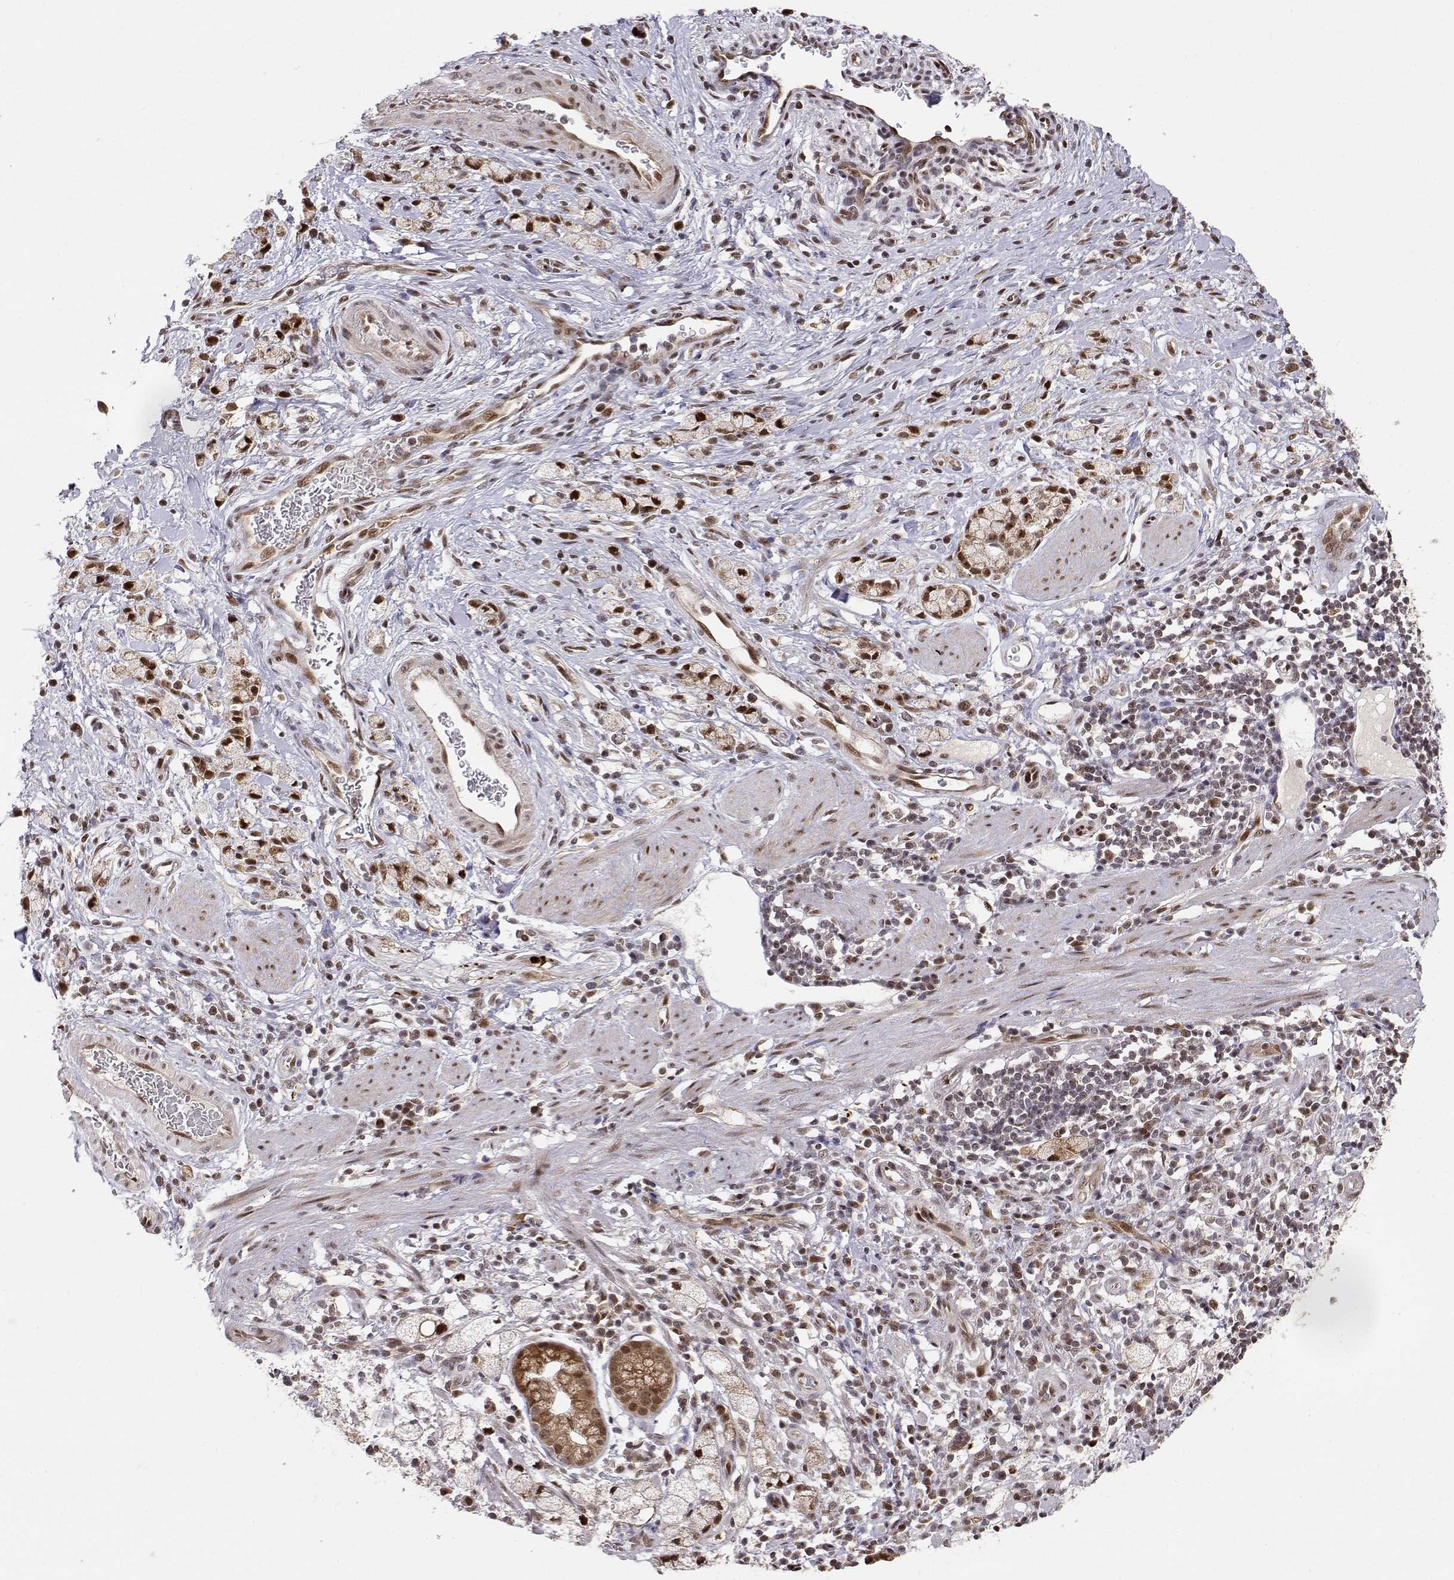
{"staining": {"intensity": "strong", "quantity": ">75%", "location": "nuclear"}, "tissue": "stomach cancer", "cell_type": "Tumor cells", "image_type": "cancer", "snomed": [{"axis": "morphology", "description": "Adenocarcinoma, NOS"}, {"axis": "topography", "description": "Stomach"}], "caption": "Strong nuclear positivity is present in approximately >75% of tumor cells in stomach adenocarcinoma.", "gene": "BRCA1", "patient": {"sex": "male", "age": 58}}